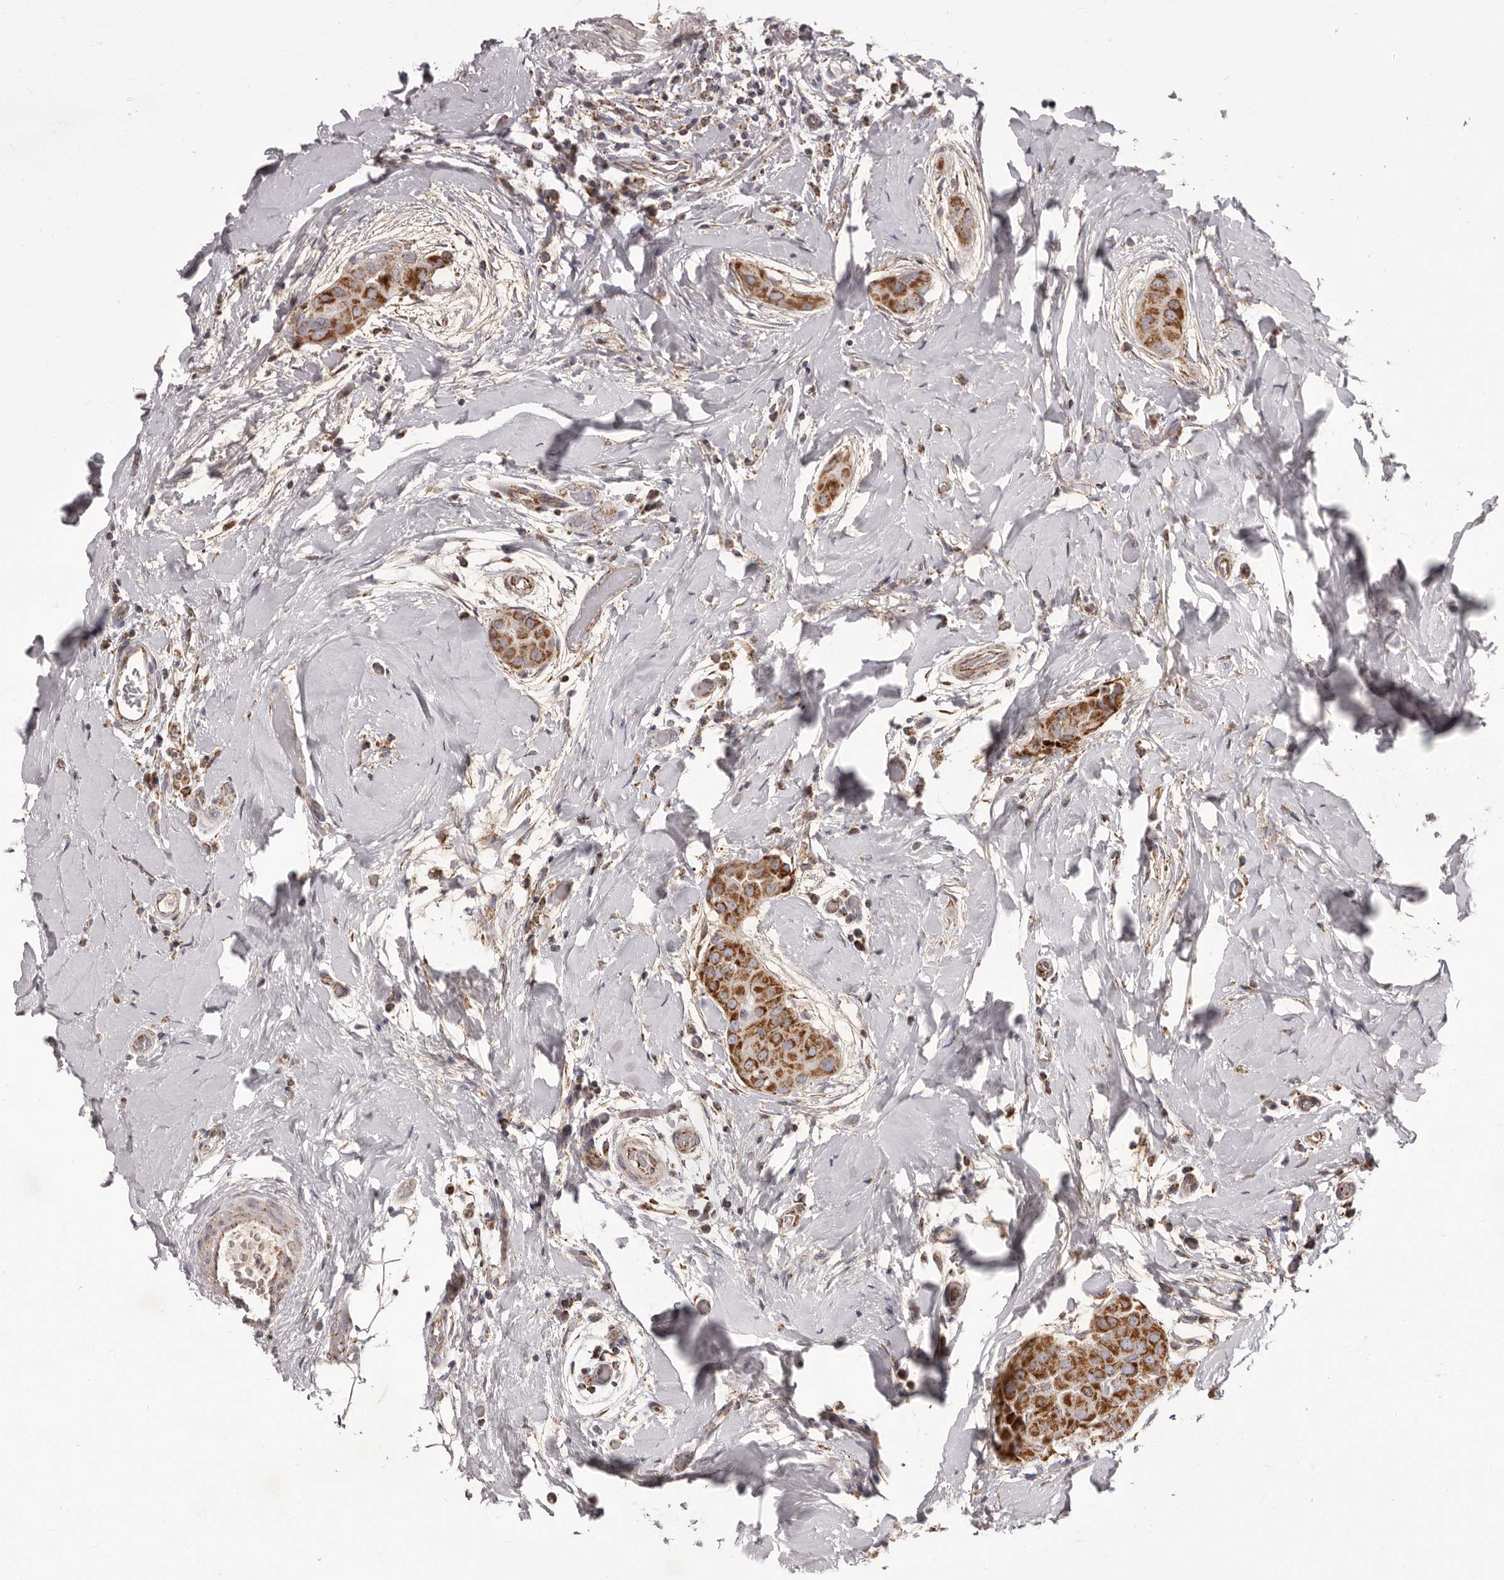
{"staining": {"intensity": "strong", "quantity": ">75%", "location": "cytoplasmic/membranous"}, "tissue": "thyroid cancer", "cell_type": "Tumor cells", "image_type": "cancer", "snomed": [{"axis": "morphology", "description": "Papillary adenocarcinoma, NOS"}, {"axis": "topography", "description": "Thyroid gland"}], "caption": "High-power microscopy captured an immunohistochemistry micrograph of thyroid cancer (papillary adenocarcinoma), revealing strong cytoplasmic/membranous staining in about >75% of tumor cells.", "gene": "CHRM2", "patient": {"sex": "male", "age": 33}}